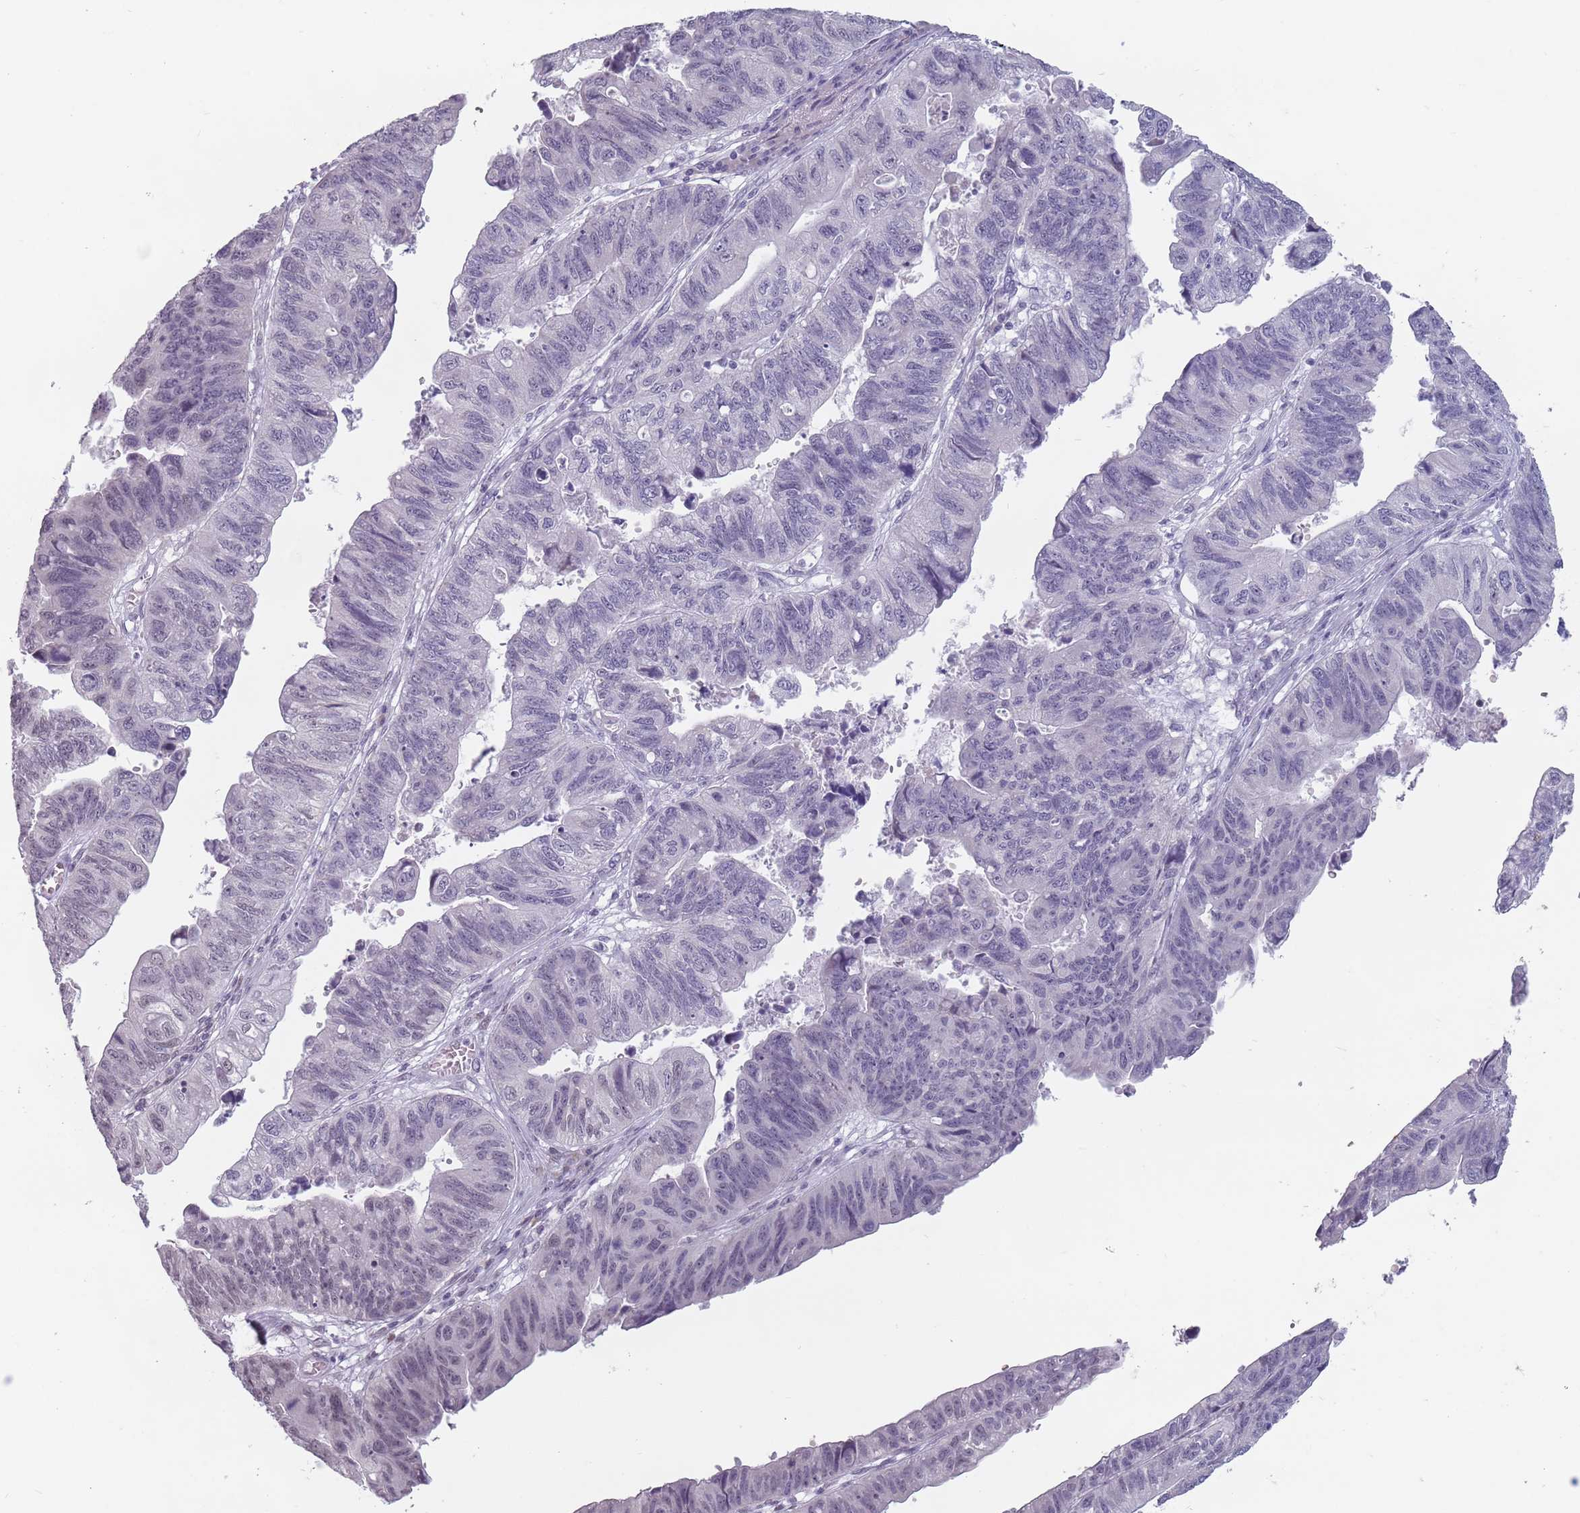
{"staining": {"intensity": "negative", "quantity": "none", "location": "none"}, "tissue": "stomach cancer", "cell_type": "Tumor cells", "image_type": "cancer", "snomed": [{"axis": "morphology", "description": "Adenocarcinoma, NOS"}, {"axis": "topography", "description": "Stomach"}], "caption": "A high-resolution micrograph shows IHC staining of adenocarcinoma (stomach), which shows no significant expression in tumor cells. The staining was performed using DAB (3,3'-diaminobenzidine) to visualize the protein expression in brown, while the nuclei were stained in blue with hematoxylin (Magnification: 20x).", "gene": "PTCHD1", "patient": {"sex": "male", "age": 59}}